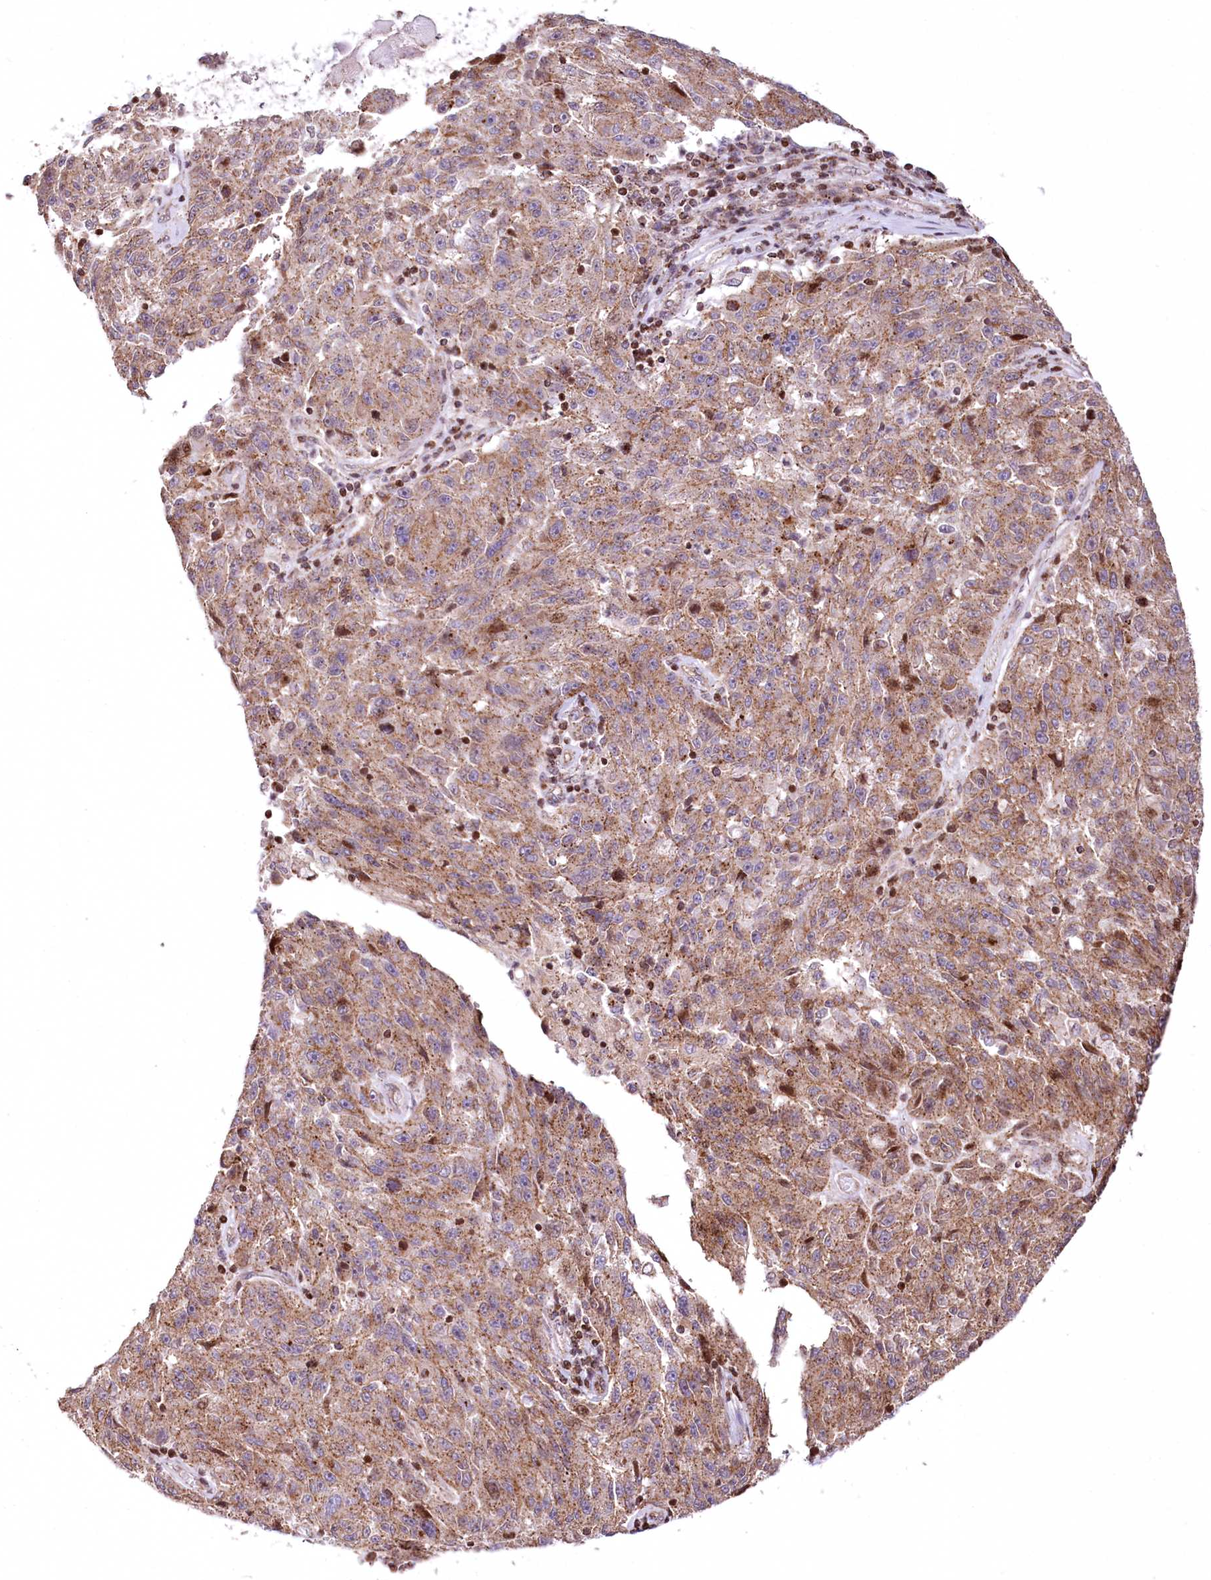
{"staining": {"intensity": "moderate", "quantity": ">75%", "location": "cytoplasmic/membranous"}, "tissue": "melanoma", "cell_type": "Tumor cells", "image_type": "cancer", "snomed": [{"axis": "morphology", "description": "Malignant melanoma, NOS"}, {"axis": "topography", "description": "Skin"}], "caption": "Immunohistochemical staining of malignant melanoma displays moderate cytoplasmic/membranous protein expression in about >75% of tumor cells.", "gene": "ZFYVE27", "patient": {"sex": "male", "age": 53}}